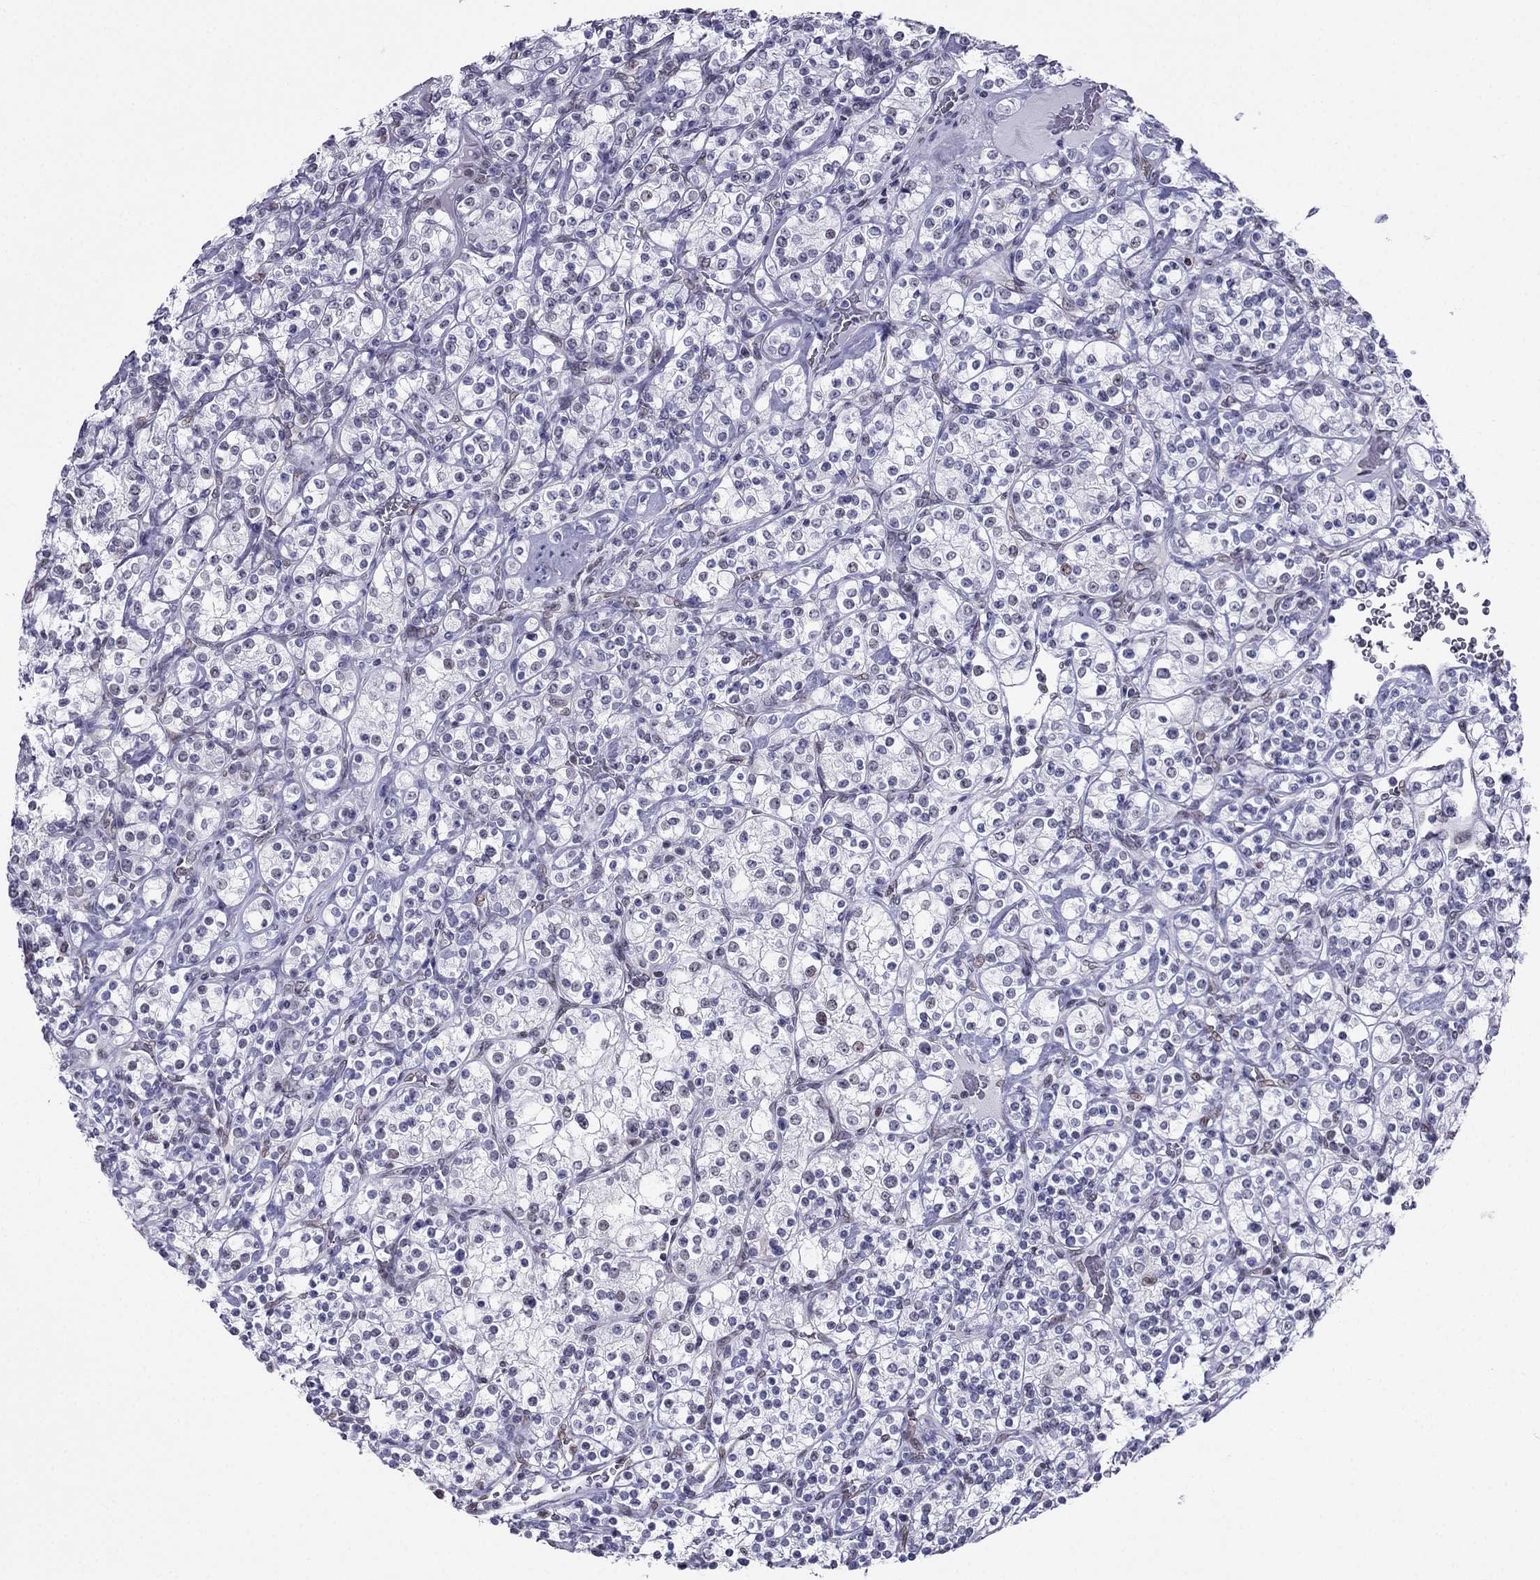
{"staining": {"intensity": "negative", "quantity": "none", "location": "none"}, "tissue": "renal cancer", "cell_type": "Tumor cells", "image_type": "cancer", "snomed": [{"axis": "morphology", "description": "Adenocarcinoma, NOS"}, {"axis": "topography", "description": "Kidney"}], "caption": "There is no significant expression in tumor cells of renal cancer.", "gene": "PPM1G", "patient": {"sex": "male", "age": 77}}